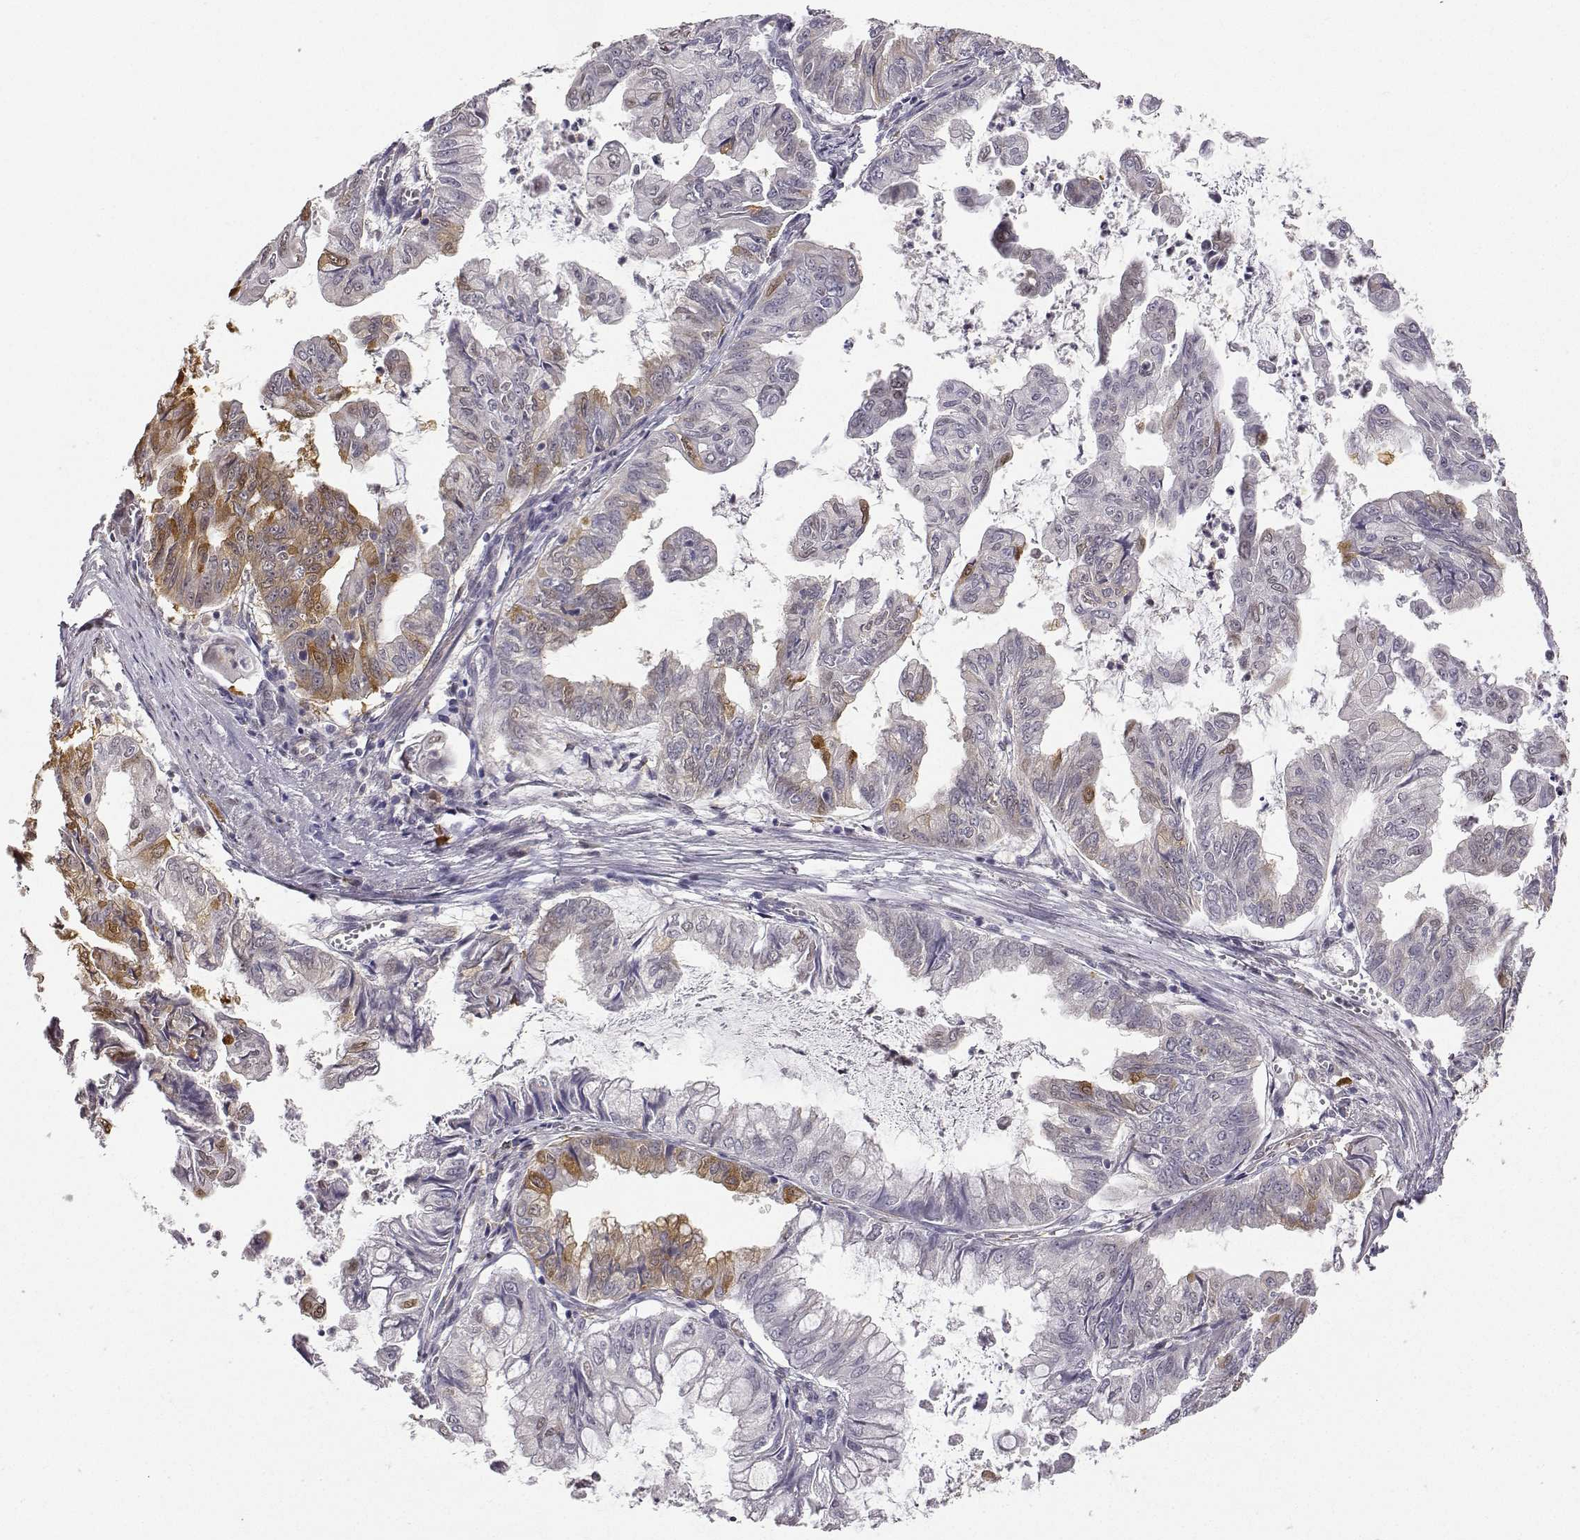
{"staining": {"intensity": "moderate", "quantity": "<25%", "location": "cytoplasmic/membranous"}, "tissue": "stomach cancer", "cell_type": "Tumor cells", "image_type": "cancer", "snomed": [{"axis": "morphology", "description": "Adenocarcinoma, NOS"}, {"axis": "topography", "description": "Stomach, upper"}], "caption": "An image of human stomach adenocarcinoma stained for a protein displays moderate cytoplasmic/membranous brown staining in tumor cells.", "gene": "PHGDH", "patient": {"sex": "male", "age": 80}}